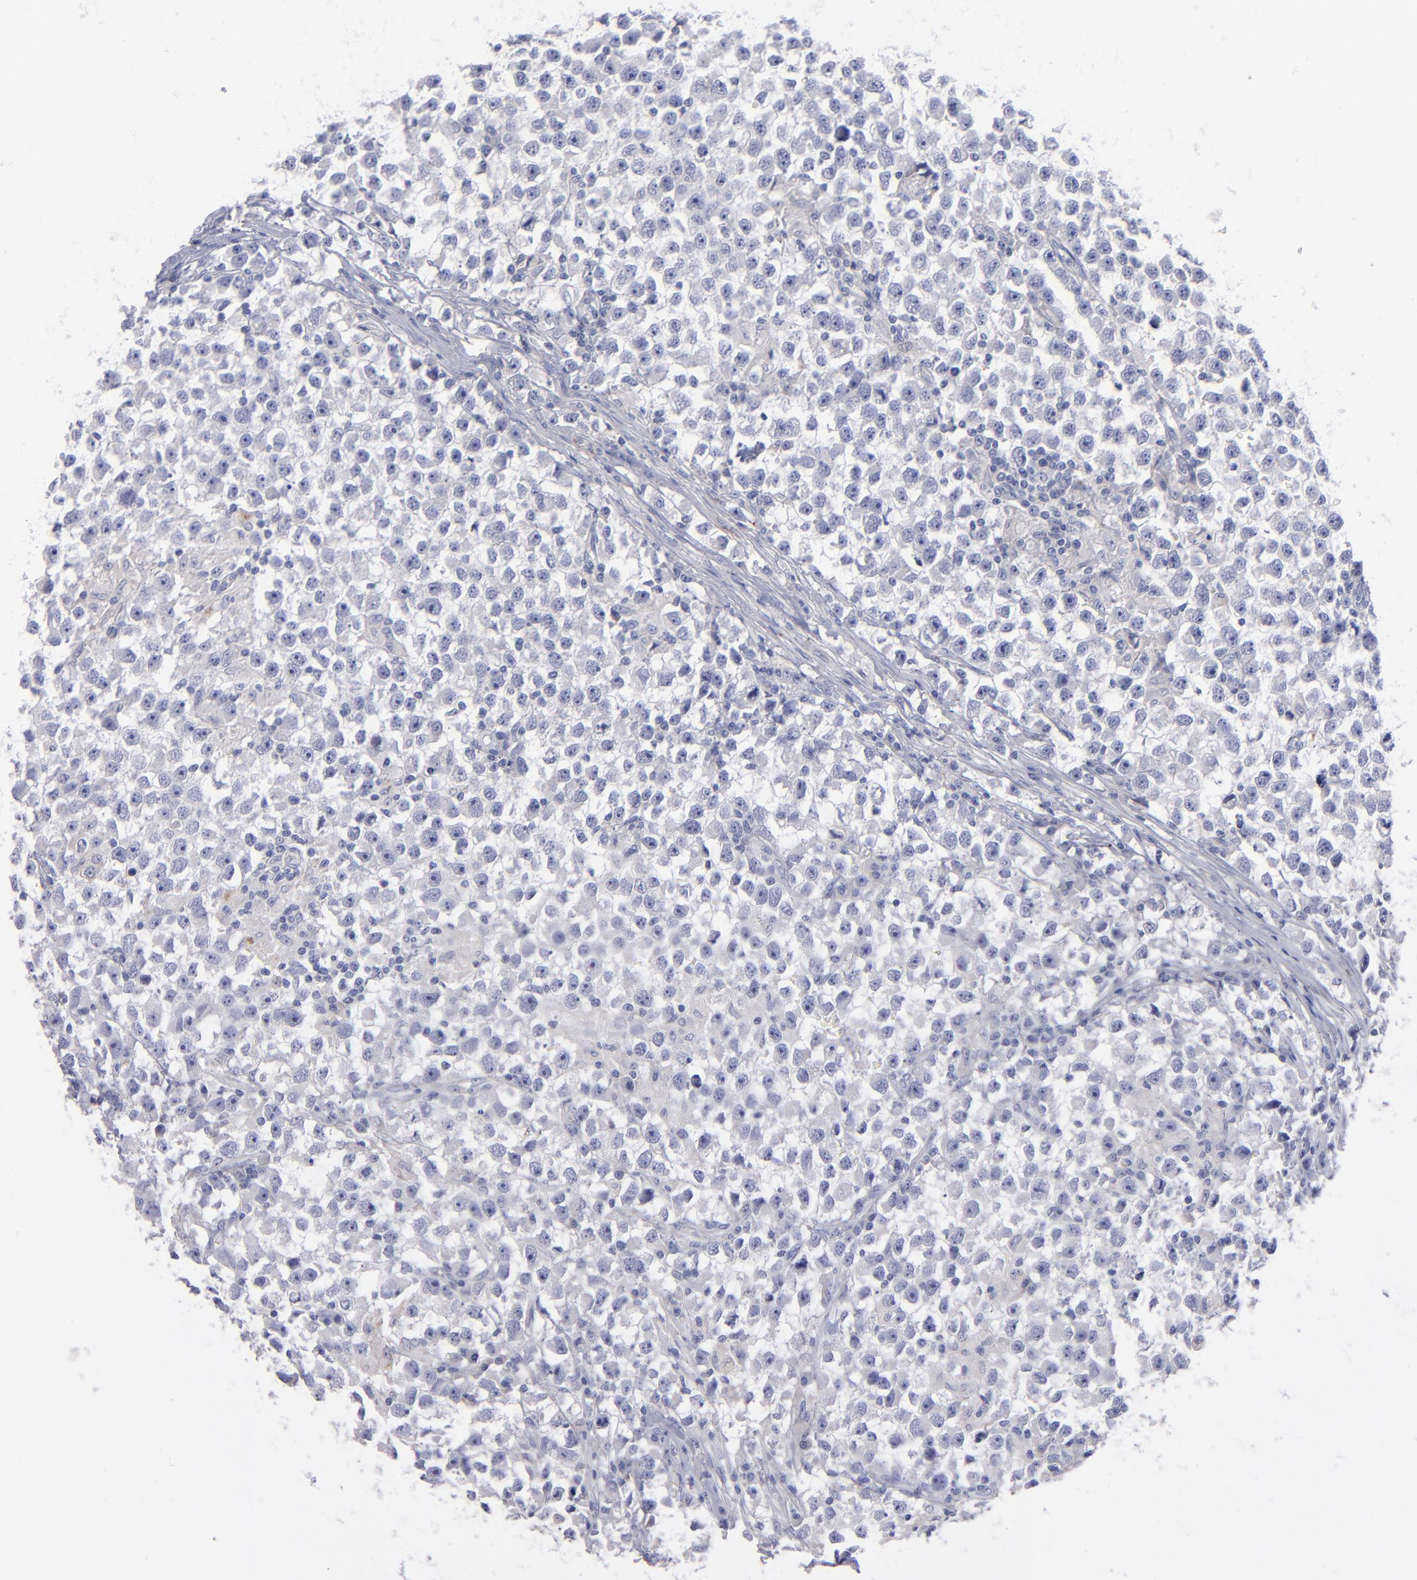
{"staining": {"intensity": "negative", "quantity": "none", "location": "none"}, "tissue": "testis cancer", "cell_type": "Tumor cells", "image_type": "cancer", "snomed": [{"axis": "morphology", "description": "Seminoma, NOS"}, {"axis": "topography", "description": "Testis"}], "caption": "An immunohistochemistry (IHC) histopathology image of testis seminoma is shown. There is no staining in tumor cells of testis seminoma.", "gene": "MFGE8", "patient": {"sex": "male", "age": 33}}